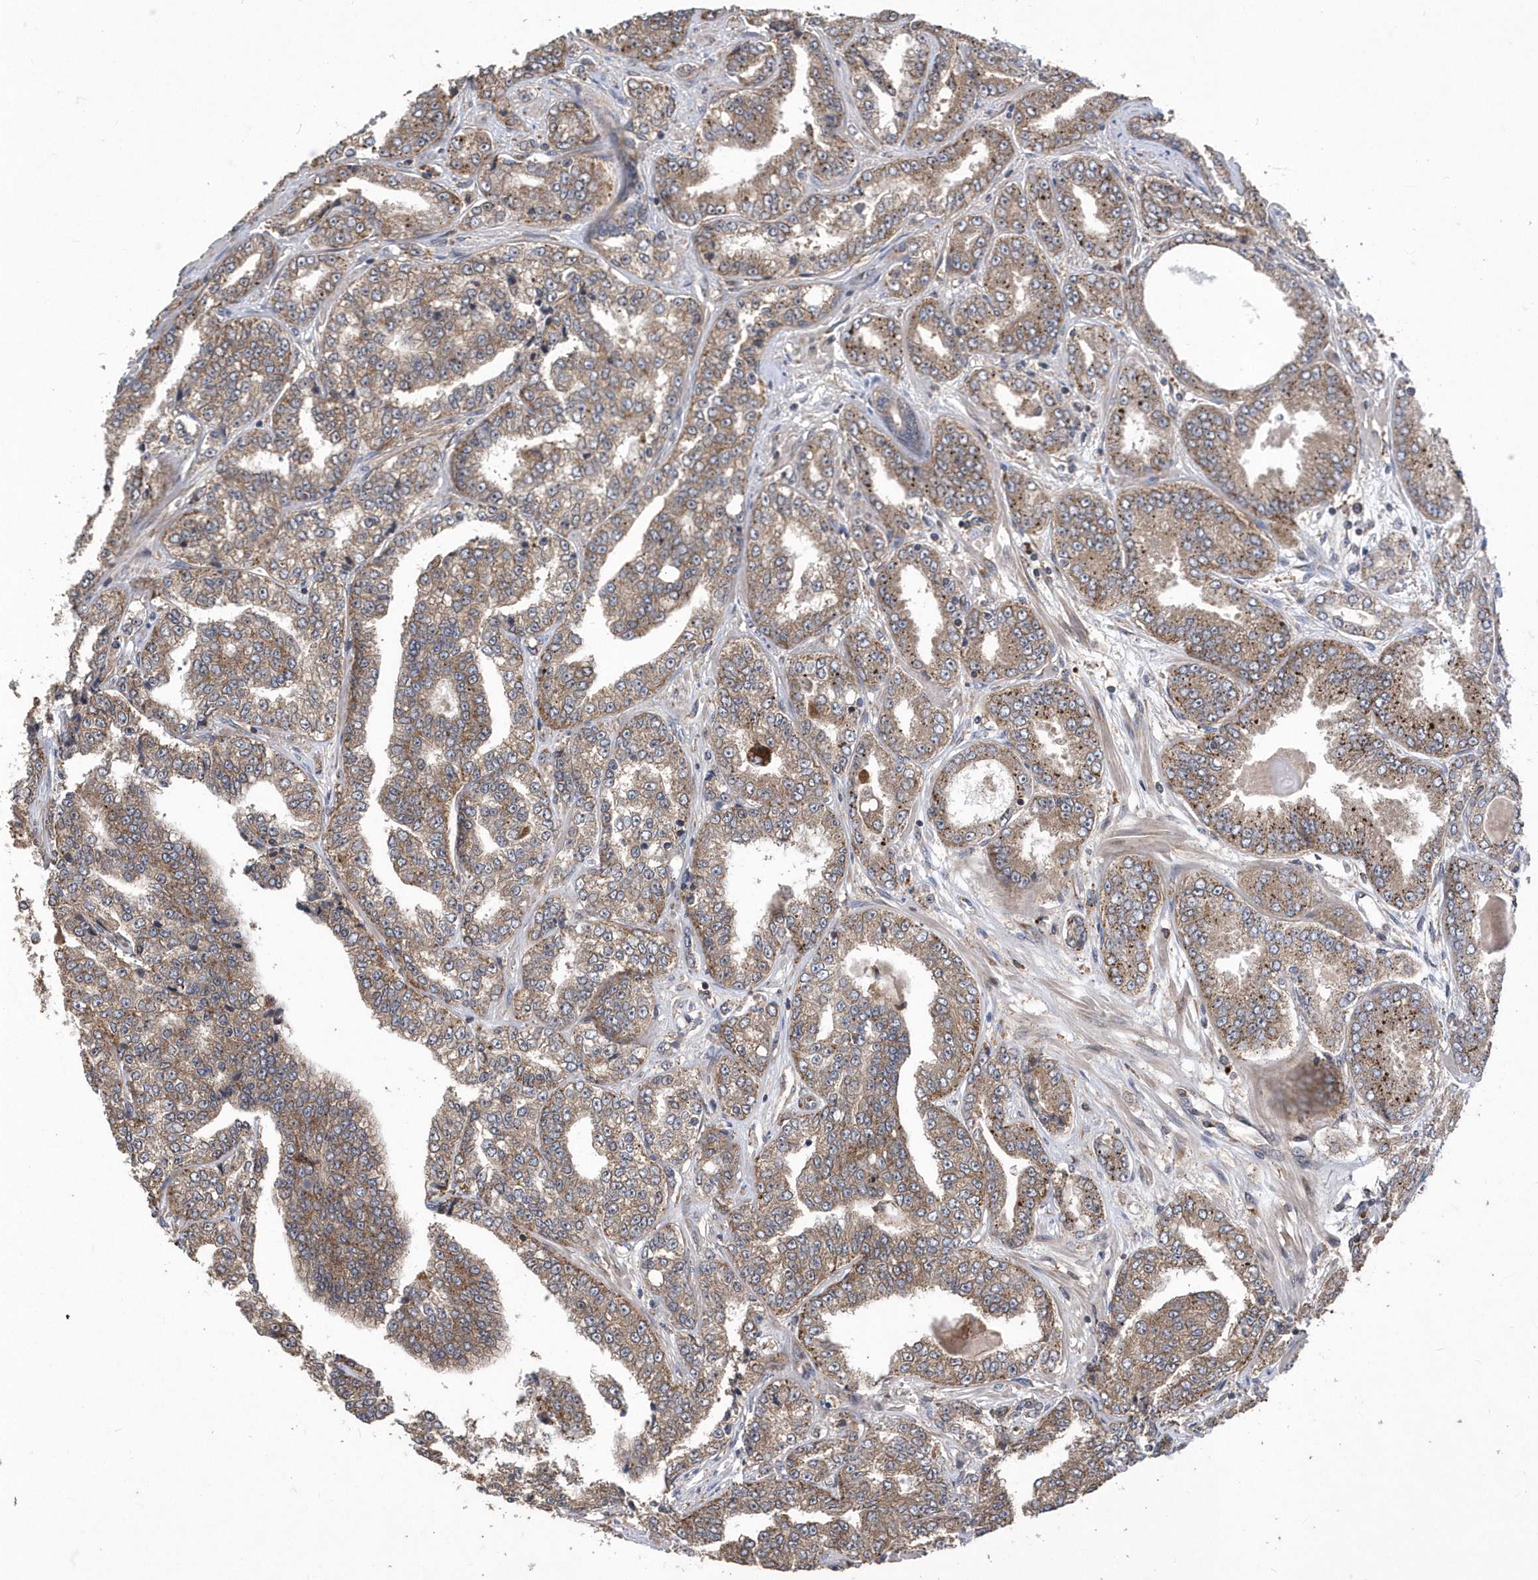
{"staining": {"intensity": "weak", "quantity": ">75%", "location": "cytoplasmic/membranous"}, "tissue": "prostate cancer", "cell_type": "Tumor cells", "image_type": "cancer", "snomed": [{"axis": "morphology", "description": "Adenocarcinoma, High grade"}, {"axis": "topography", "description": "Prostate"}], "caption": "Immunohistochemistry histopathology image of neoplastic tissue: adenocarcinoma (high-grade) (prostate) stained using immunohistochemistry exhibits low levels of weak protein expression localized specifically in the cytoplasmic/membranous of tumor cells, appearing as a cytoplasmic/membranous brown color.", "gene": "WASHC5", "patient": {"sex": "male", "age": 71}}